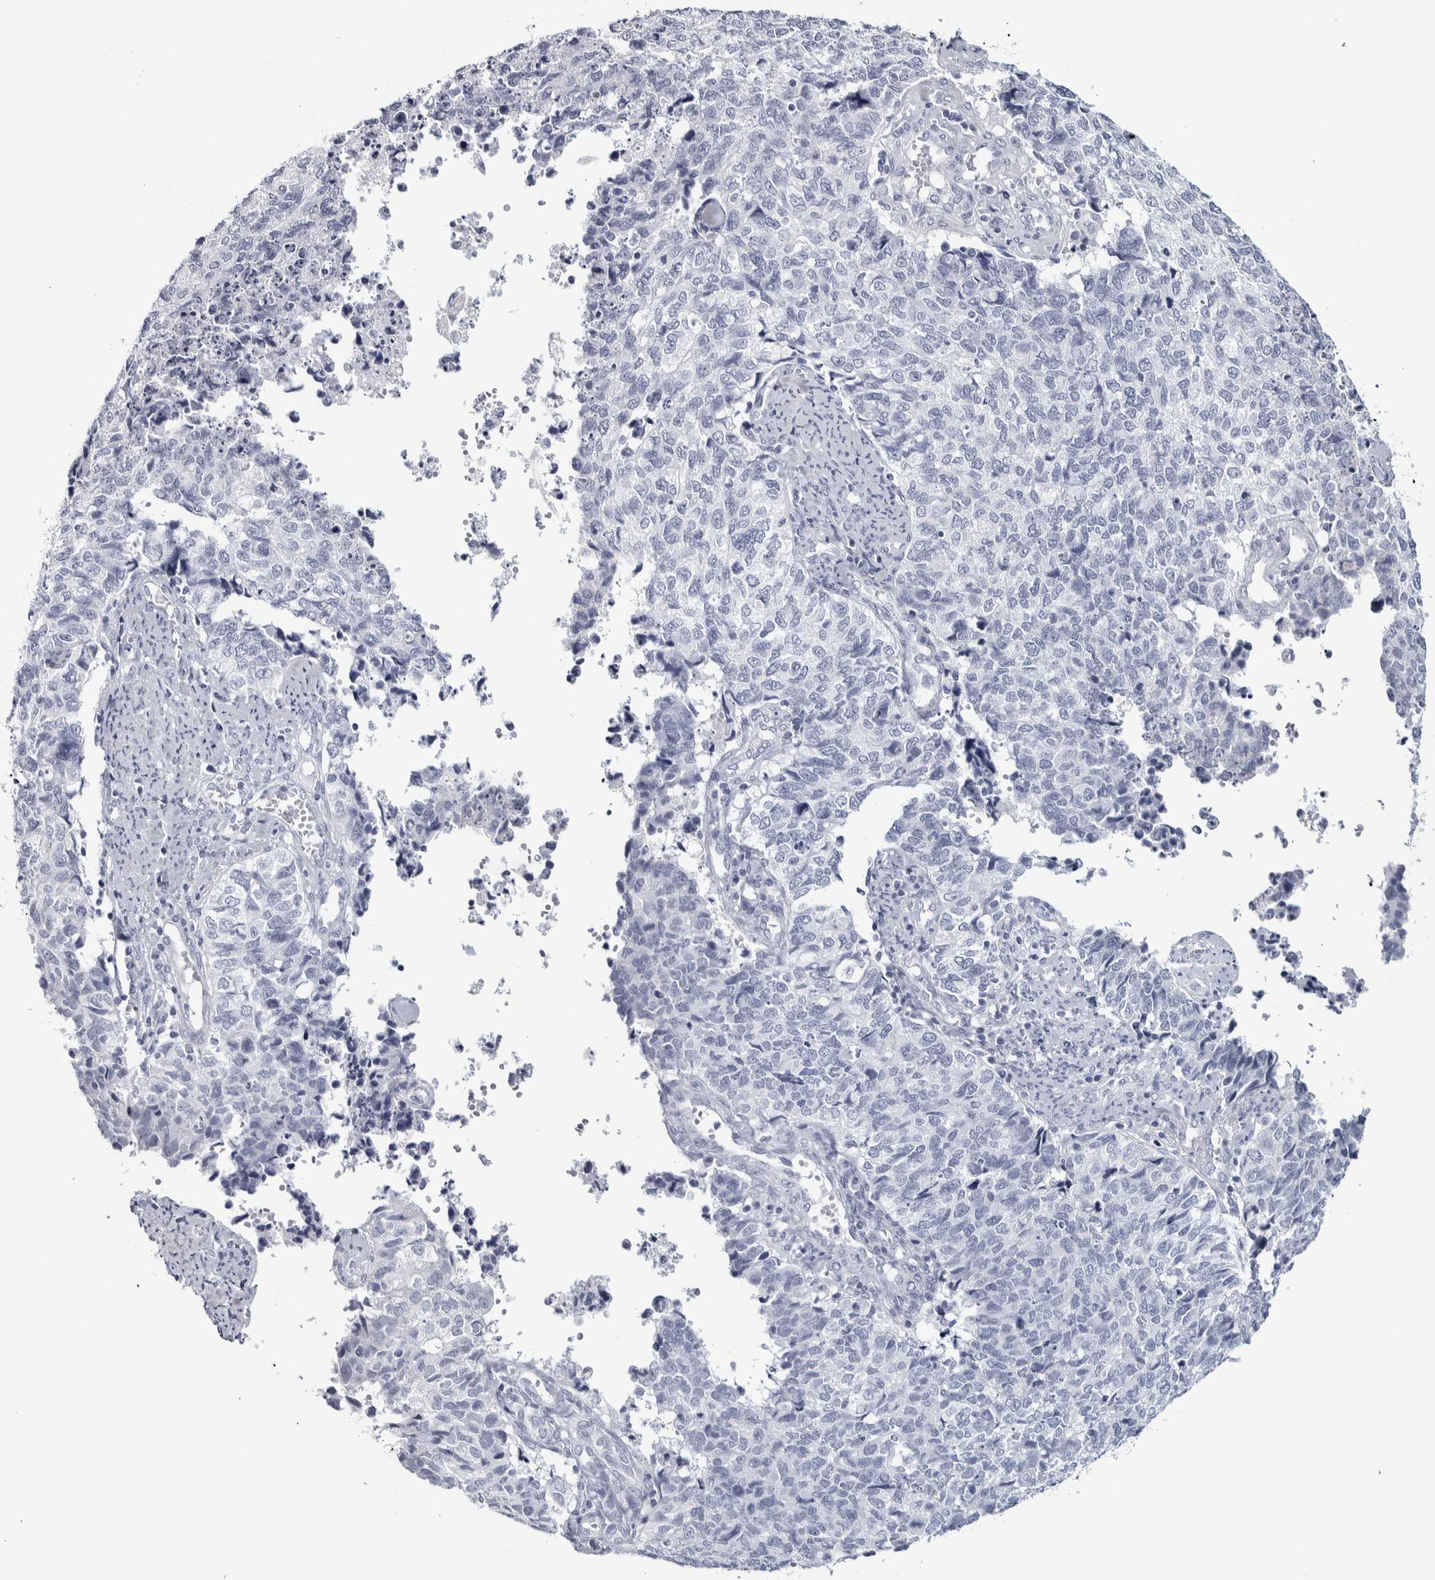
{"staining": {"intensity": "negative", "quantity": "none", "location": "none"}, "tissue": "cervical cancer", "cell_type": "Tumor cells", "image_type": "cancer", "snomed": [{"axis": "morphology", "description": "Squamous cell carcinoma, NOS"}, {"axis": "topography", "description": "Cervix"}], "caption": "An immunohistochemistry micrograph of cervical cancer (squamous cell carcinoma) is shown. There is no staining in tumor cells of cervical cancer (squamous cell carcinoma).", "gene": "NECAB1", "patient": {"sex": "female", "age": 63}}